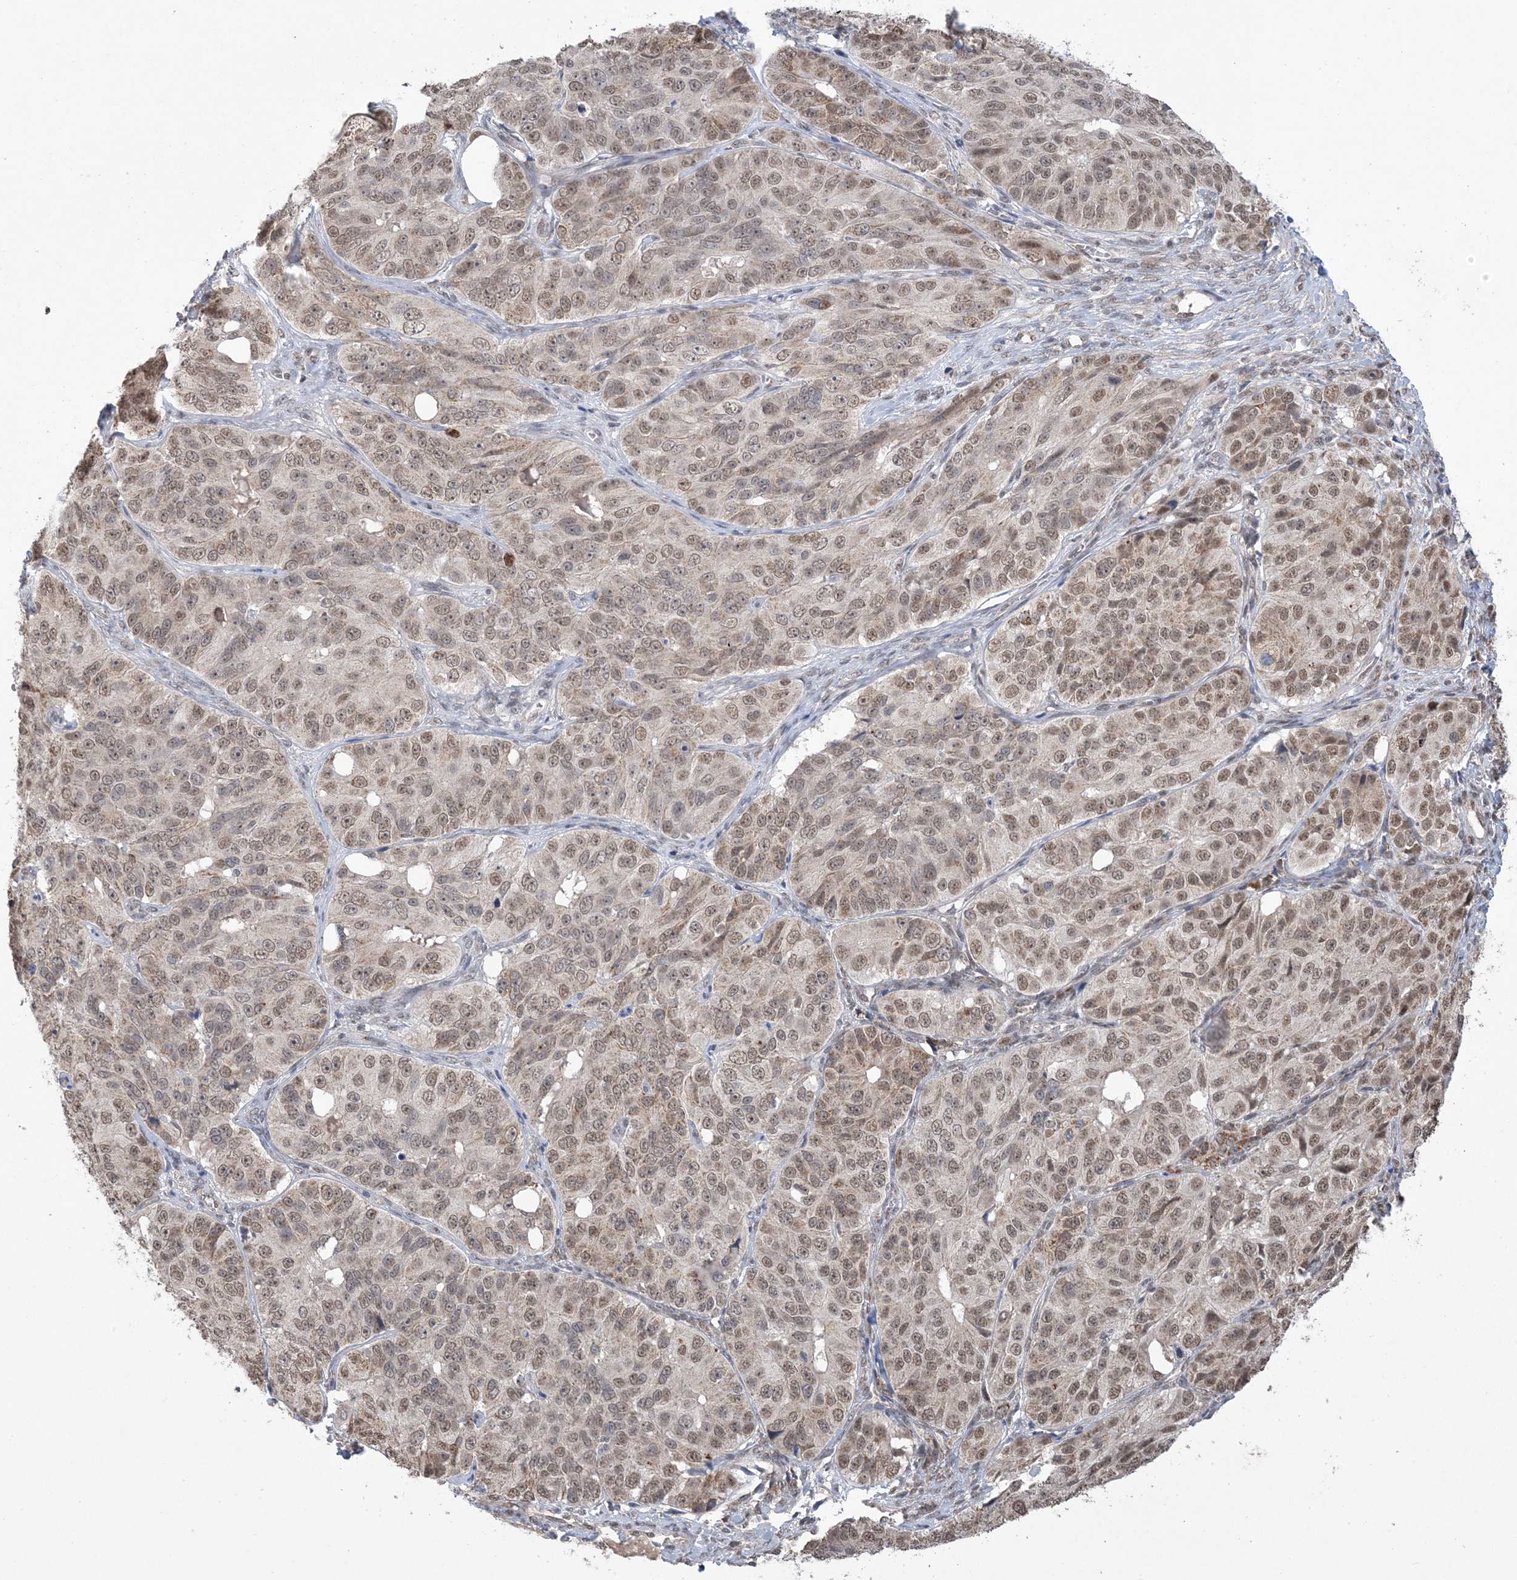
{"staining": {"intensity": "moderate", "quantity": ">75%", "location": "nuclear"}, "tissue": "ovarian cancer", "cell_type": "Tumor cells", "image_type": "cancer", "snomed": [{"axis": "morphology", "description": "Carcinoma, endometroid"}, {"axis": "topography", "description": "Ovary"}], "caption": "Protein analysis of ovarian cancer (endometroid carcinoma) tissue shows moderate nuclear staining in approximately >75% of tumor cells. (Stains: DAB in brown, nuclei in blue, Microscopy: brightfield microscopy at high magnification).", "gene": "TRMT10C", "patient": {"sex": "female", "age": 51}}